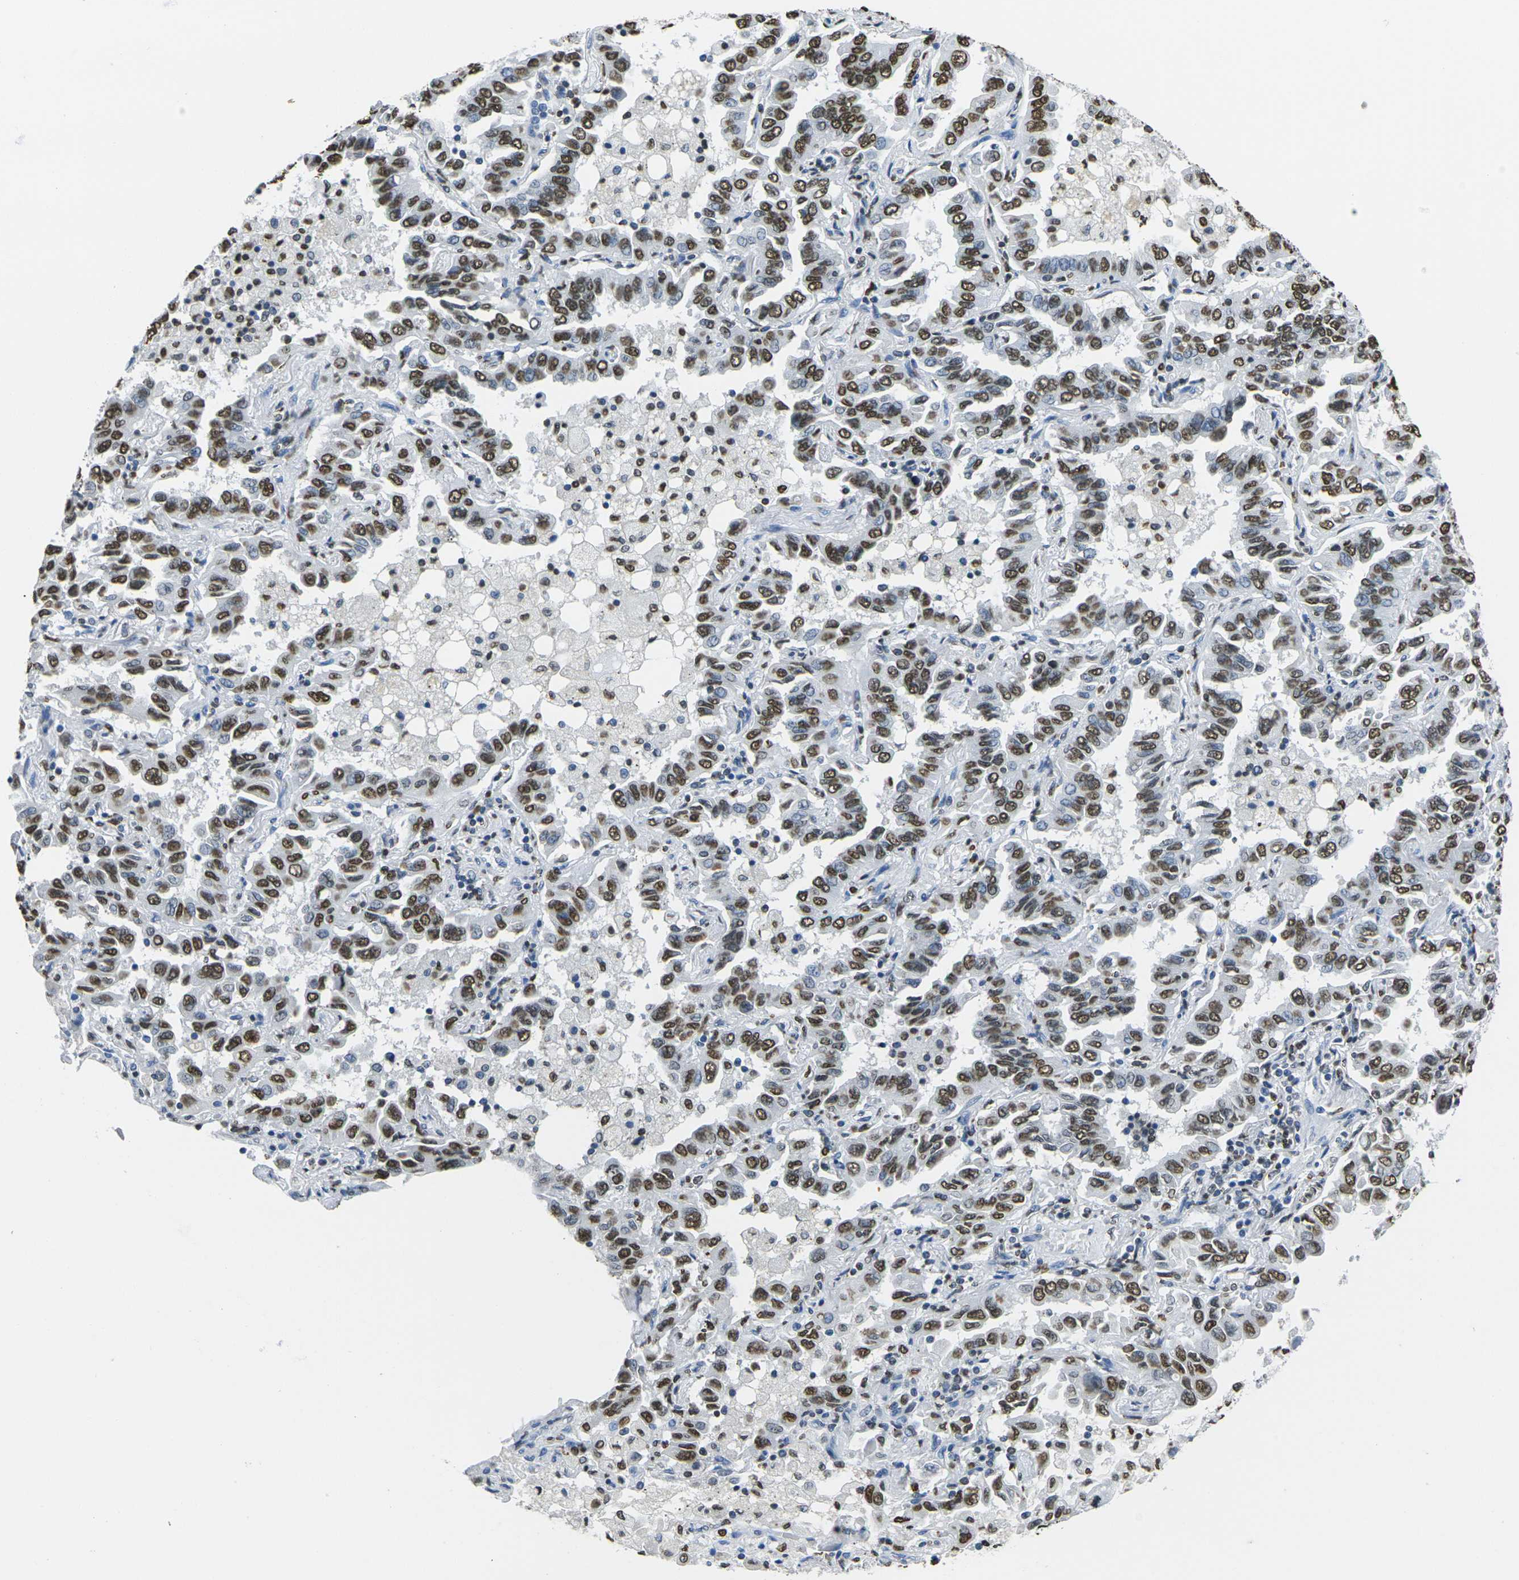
{"staining": {"intensity": "strong", "quantity": ">75%", "location": "nuclear"}, "tissue": "lung cancer", "cell_type": "Tumor cells", "image_type": "cancer", "snomed": [{"axis": "morphology", "description": "Adenocarcinoma, NOS"}, {"axis": "topography", "description": "Lung"}], "caption": "Immunohistochemical staining of adenocarcinoma (lung) reveals strong nuclear protein staining in about >75% of tumor cells.", "gene": "DRAXIN", "patient": {"sex": "male", "age": 64}}